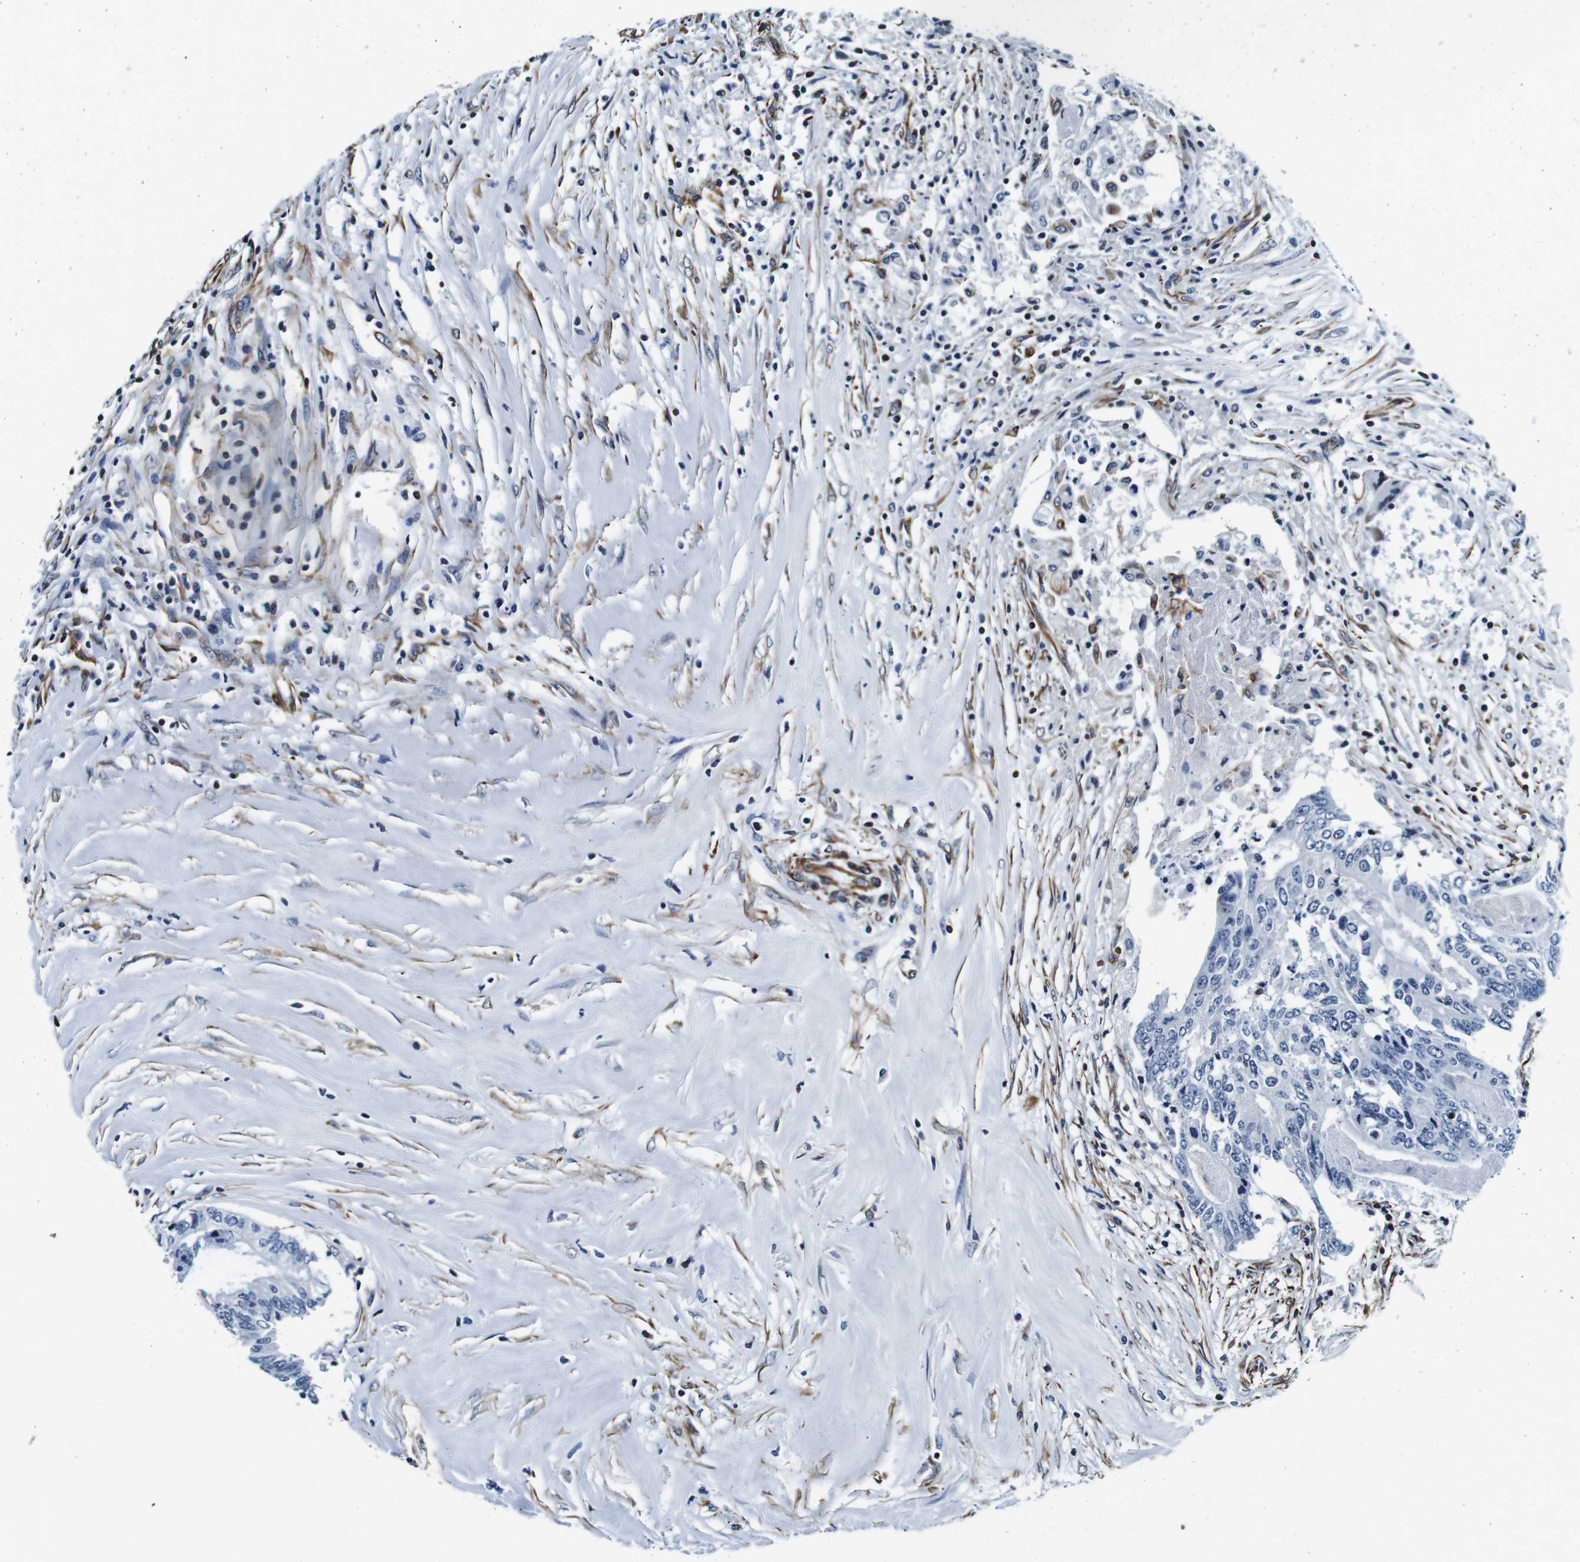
{"staining": {"intensity": "negative", "quantity": "none", "location": "none"}, "tissue": "colorectal cancer", "cell_type": "Tumor cells", "image_type": "cancer", "snomed": [{"axis": "morphology", "description": "Adenocarcinoma, NOS"}, {"axis": "topography", "description": "Rectum"}], "caption": "Tumor cells are negative for brown protein staining in colorectal cancer.", "gene": "GJE1", "patient": {"sex": "male", "age": 63}}